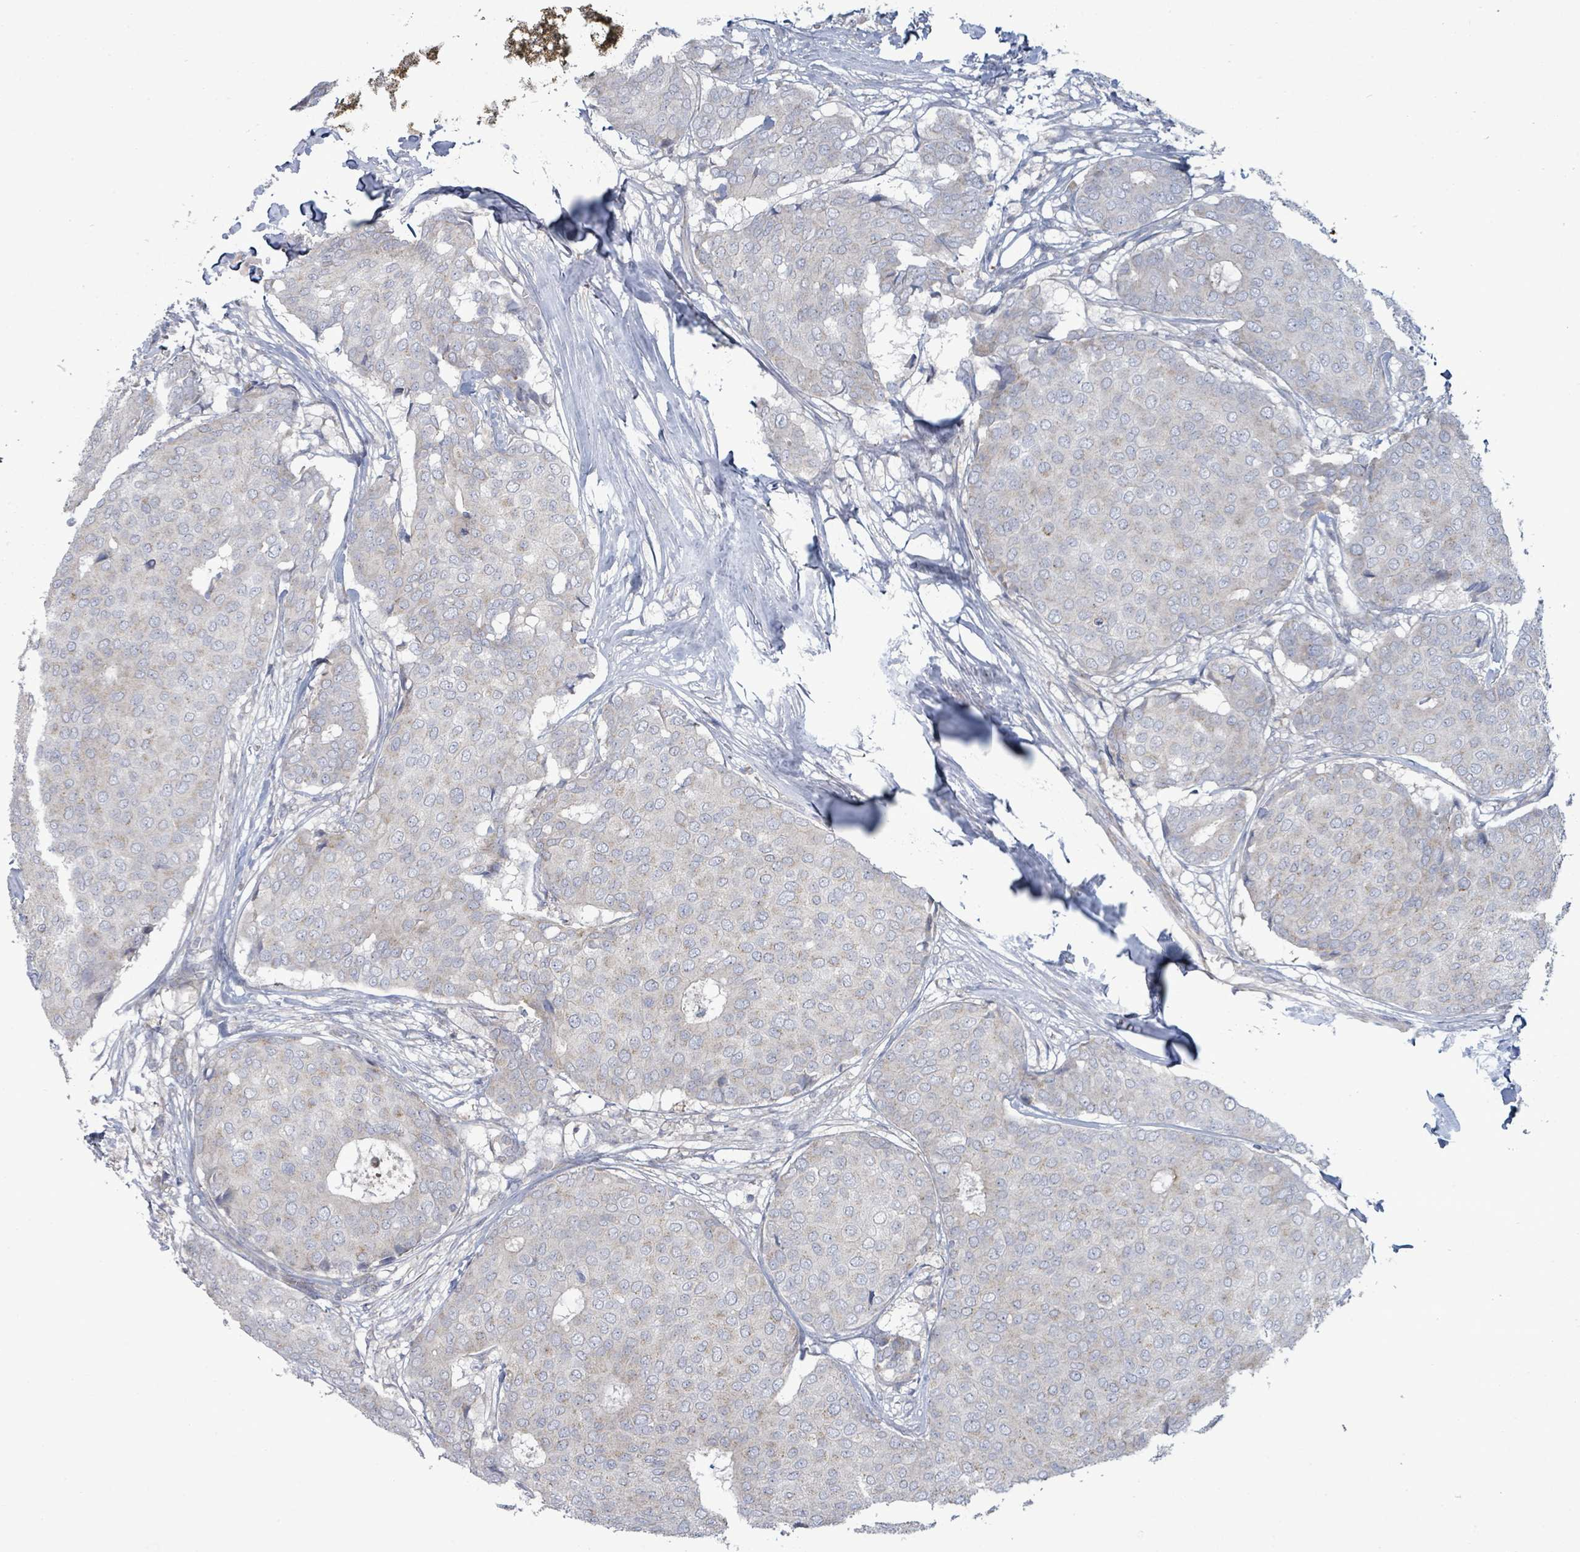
{"staining": {"intensity": "weak", "quantity": "<25%", "location": "cytoplasmic/membranous"}, "tissue": "breast cancer", "cell_type": "Tumor cells", "image_type": "cancer", "snomed": [{"axis": "morphology", "description": "Duct carcinoma"}, {"axis": "topography", "description": "Breast"}], "caption": "Histopathology image shows no protein expression in tumor cells of intraductal carcinoma (breast) tissue. (IHC, brightfield microscopy, high magnification).", "gene": "ZFPM1", "patient": {"sex": "female", "age": 75}}